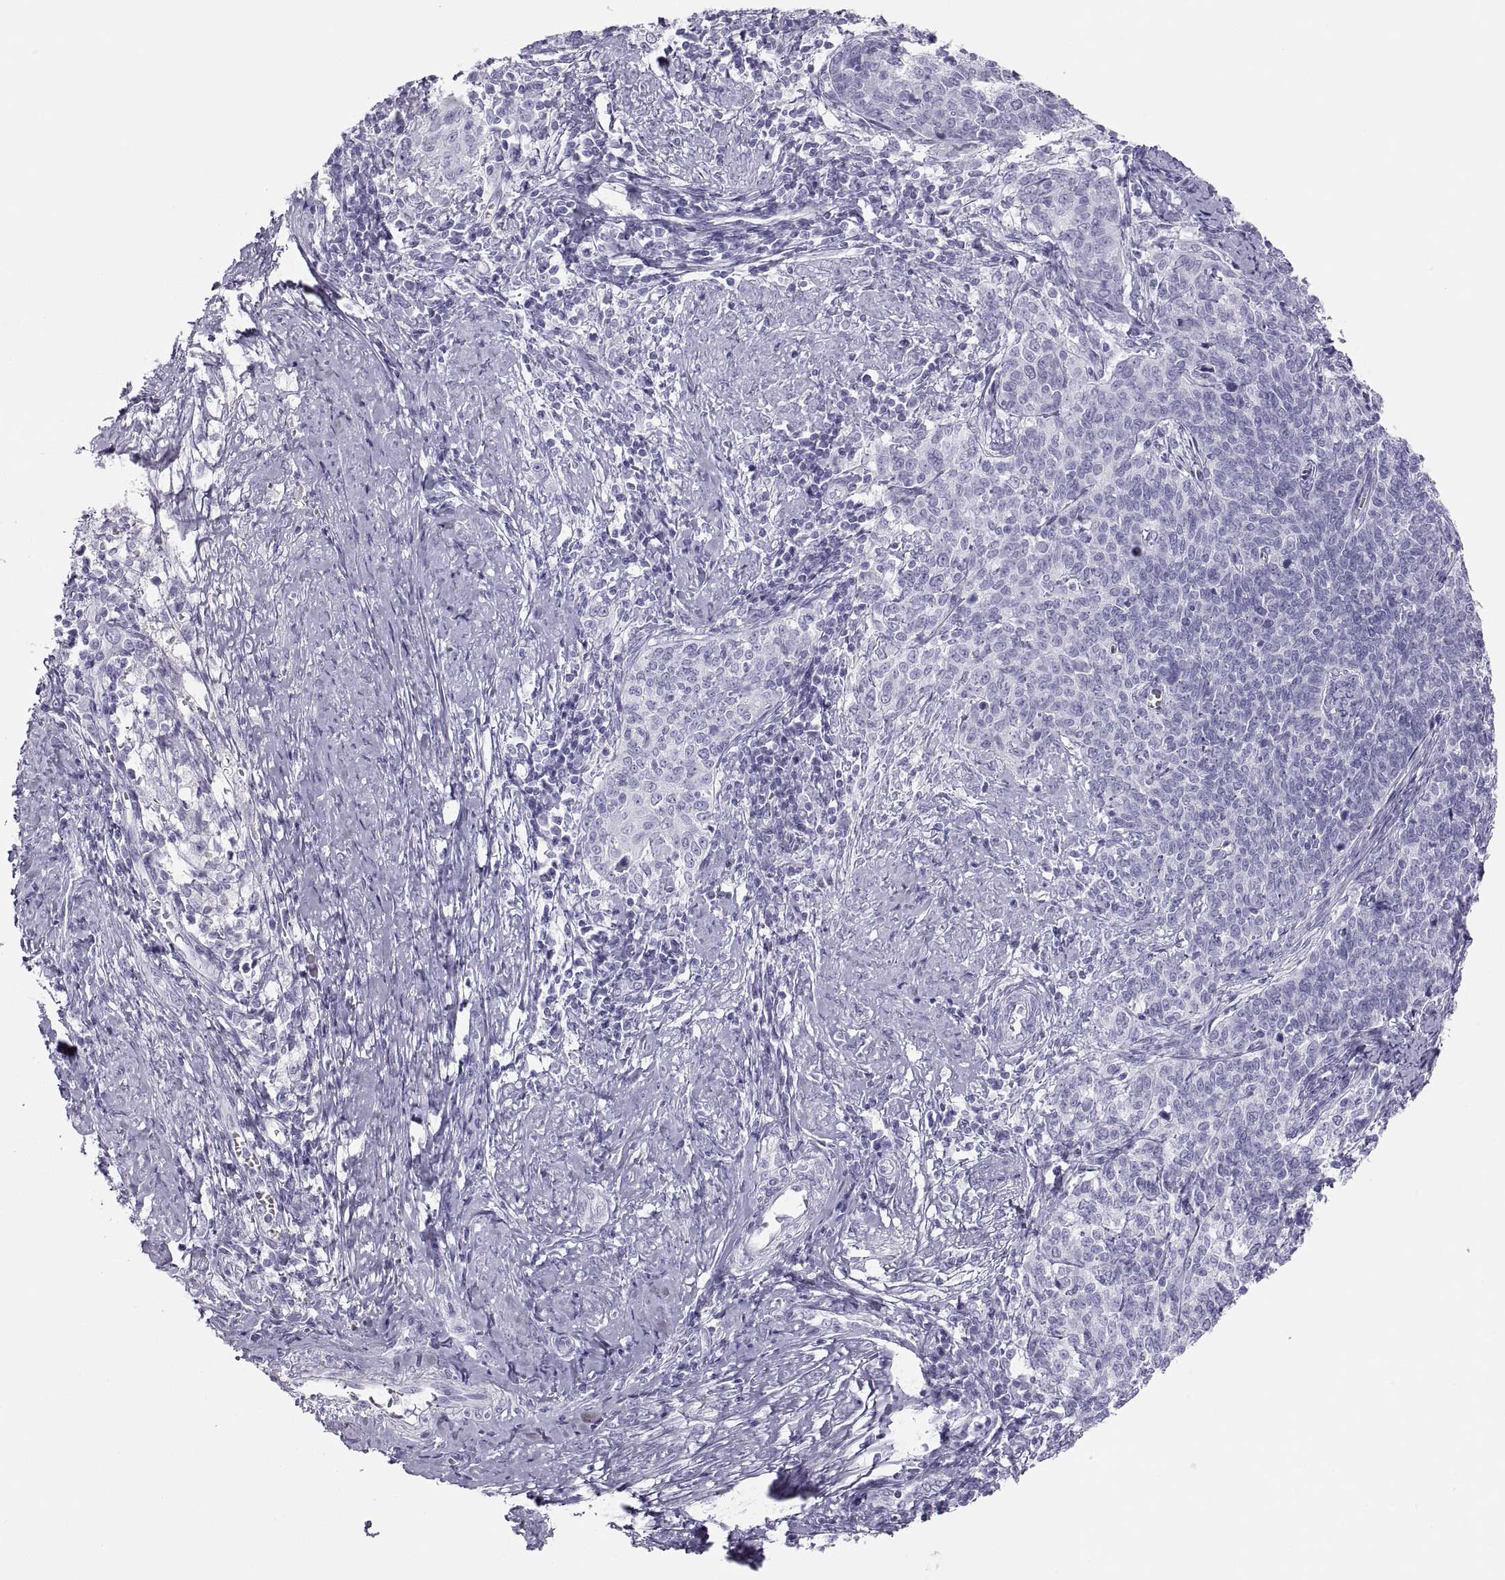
{"staining": {"intensity": "negative", "quantity": "none", "location": "none"}, "tissue": "cervical cancer", "cell_type": "Tumor cells", "image_type": "cancer", "snomed": [{"axis": "morphology", "description": "Squamous cell carcinoma, NOS"}, {"axis": "topography", "description": "Cervix"}], "caption": "Immunohistochemistry of human cervical squamous cell carcinoma reveals no expression in tumor cells.", "gene": "SEMG1", "patient": {"sex": "female", "age": 39}}